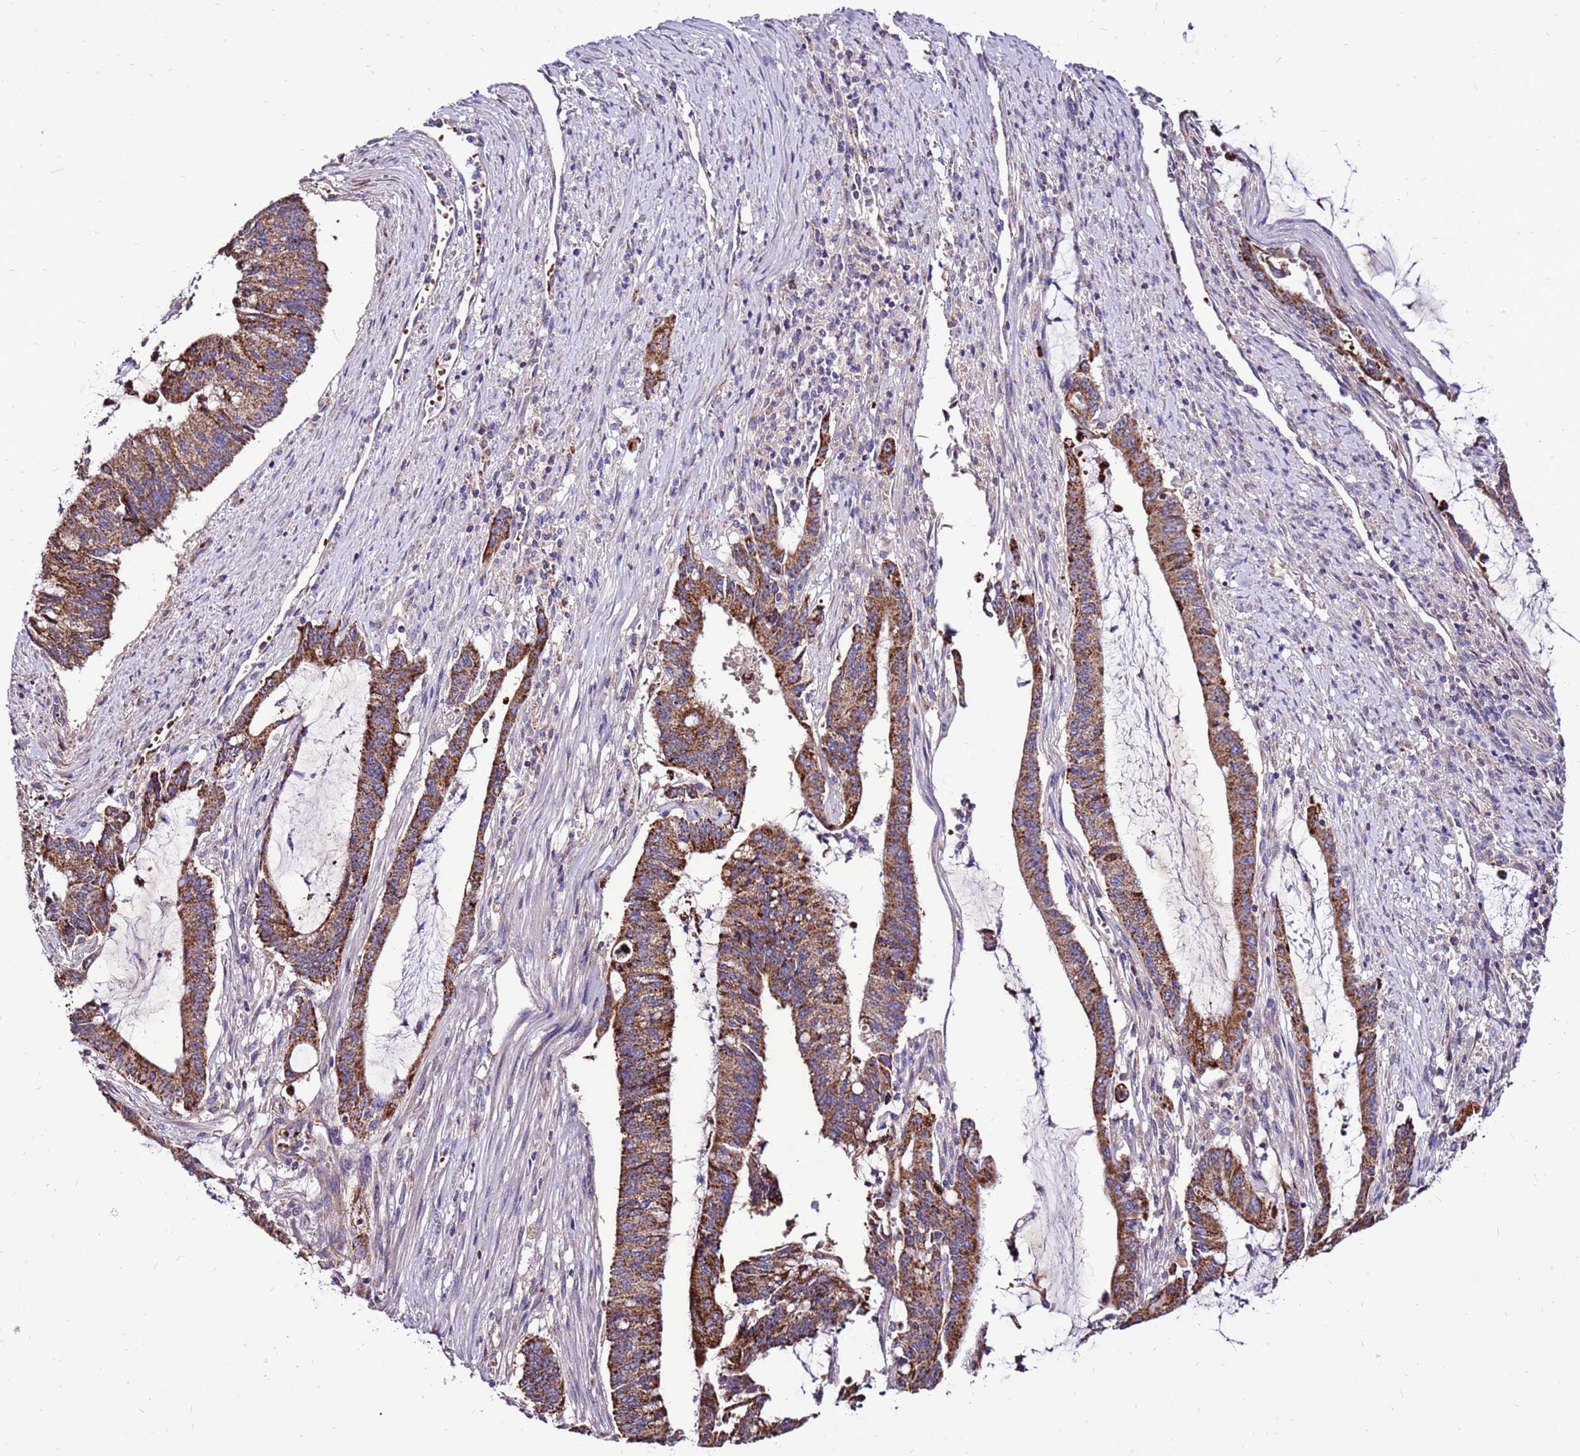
{"staining": {"intensity": "moderate", "quantity": ">75%", "location": "cytoplasmic/membranous"}, "tissue": "pancreatic cancer", "cell_type": "Tumor cells", "image_type": "cancer", "snomed": [{"axis": "morphology", "description": "Adenocarcinoma, NOS"}, {"axis": "topography", "description": "Pancreas"}], "caption": "Moderate cytoplasmic/membranous protein staining is appreciated in about >75% of tumor cells in pancreatic cancer. Nuclei are stained in blue.", "gene": "SPSB3", "patient": {"sex": "female", "age": 50}}